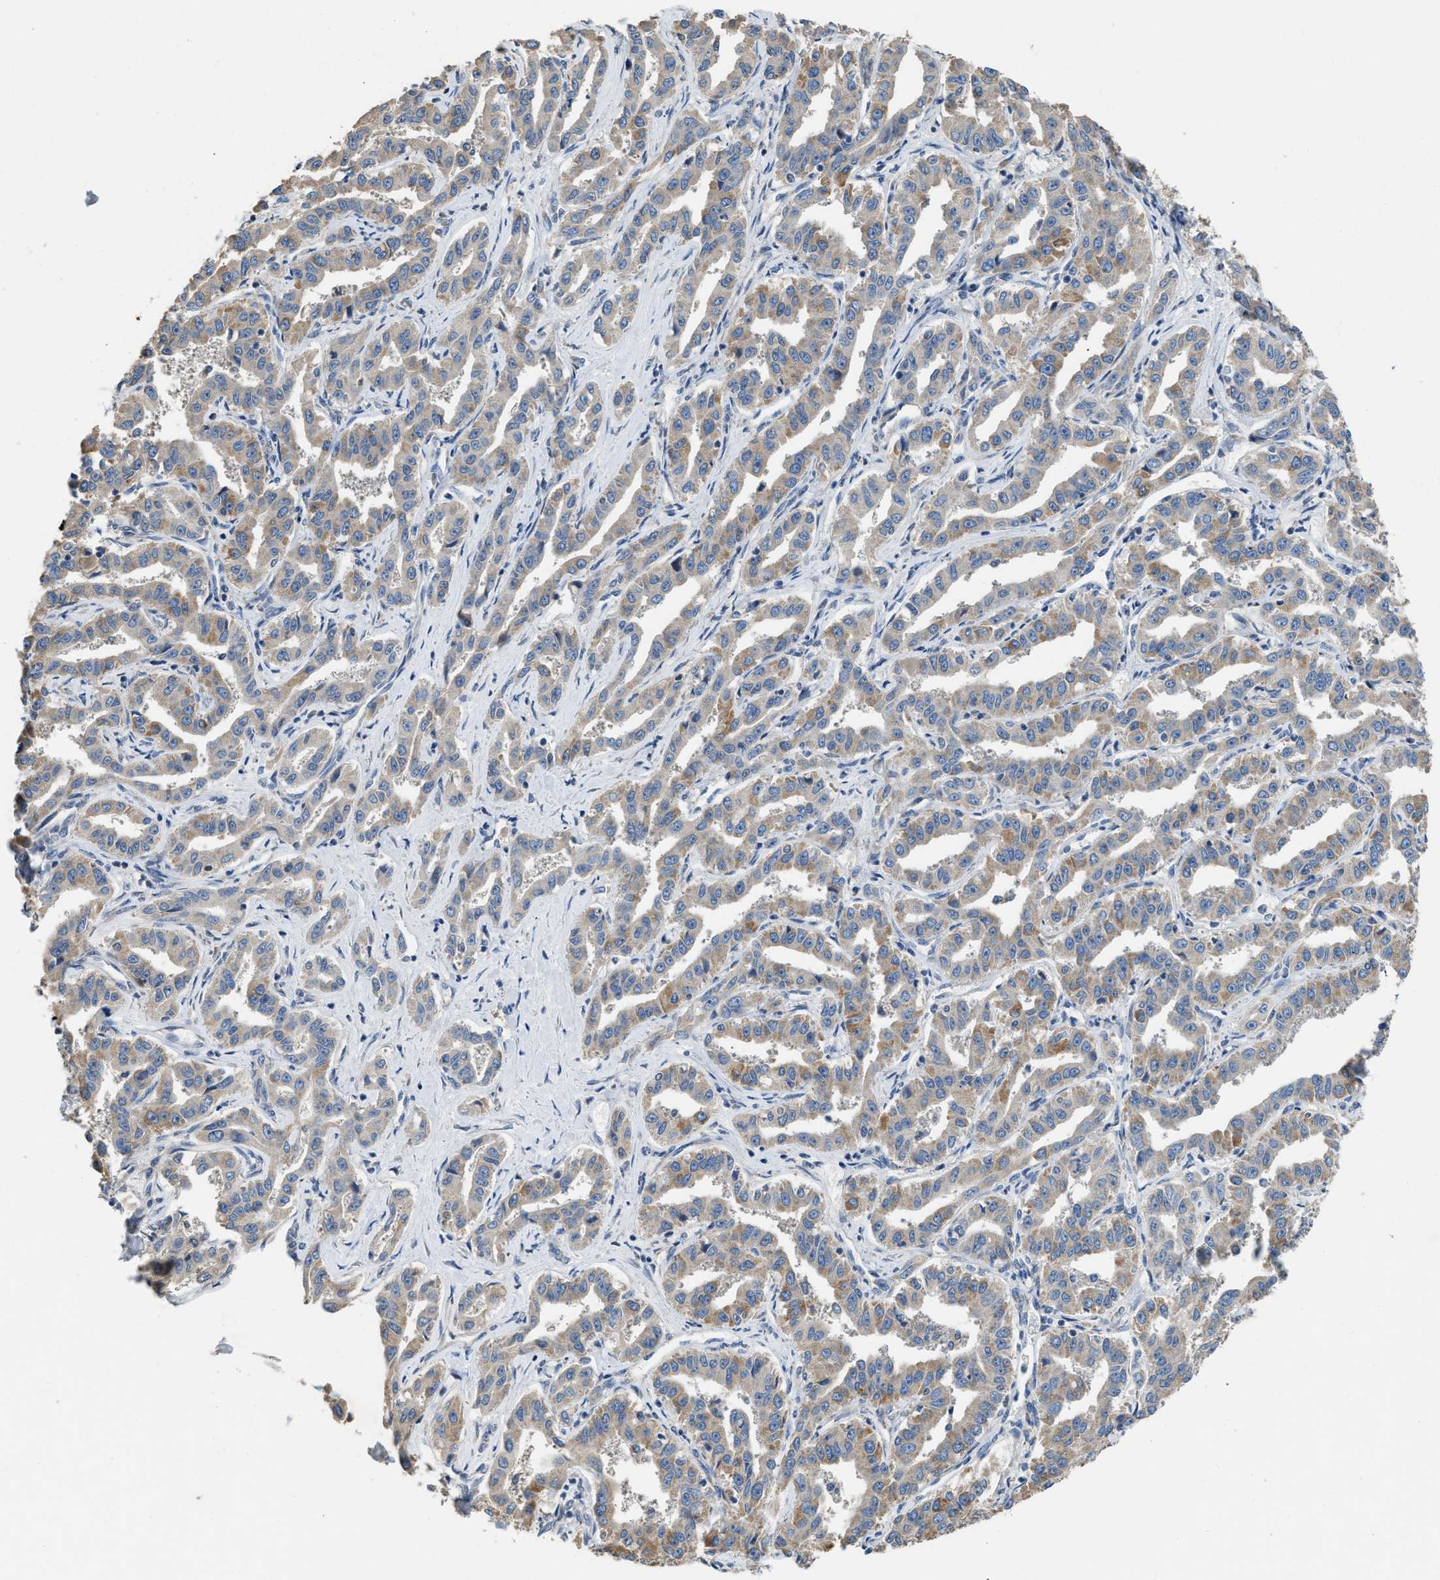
{"staining": {"intensity": "weak", "quantity": "25%-75%", "location": "cytoplasmic/membranous"}, "tissue": "liver cancer", "cell_type": "Tumor cells", "image_type": "cancer", "snomed": [{"axis": "morphology", "description": "Cholangiocarcinoma"}, {"axis": "topography", "description": "Liver"}], "caption": "This is a photomicrograph of IHC staining of liver cholangiocarcinoma, which shows weak expression in the cytoplasmic/membranous of tumor cells.", "gene": "TMEM150A", "patient": {"sex": "male", "age": 59}}